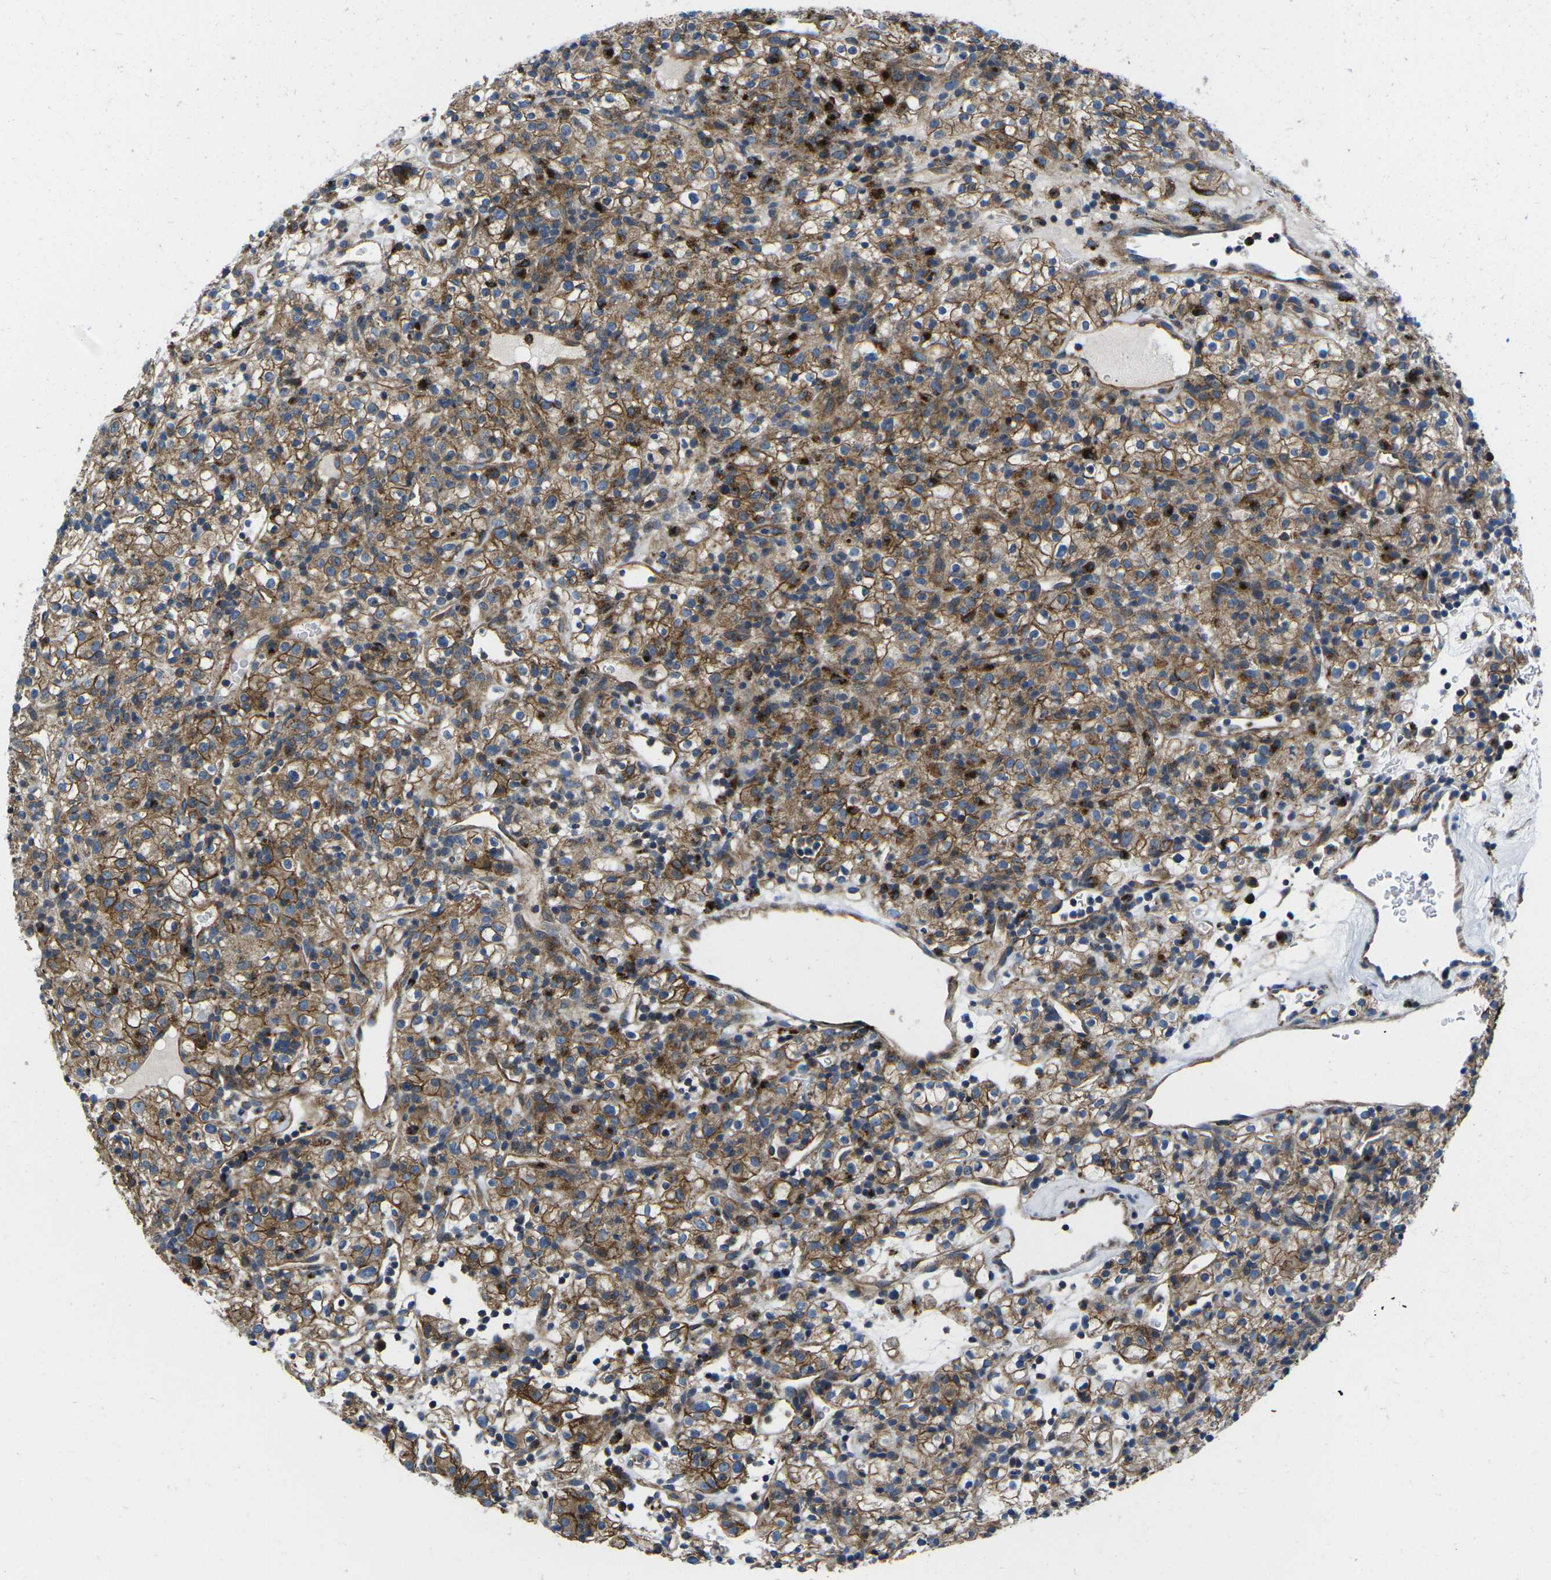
{"staining": {"intensity": "moderate", "quantity": ">75%", "location": "cytoplasmic/membranous"}, "tissue": "renal cancer", "cell_type": "Tumor cells", "image_type": "cancer", "snomed": [{"axis": "morphology", "description": "Normal tissue, NOS"}, {"axis": "morphology", "description": "Adenocarcinoma, NOS"}, {"axis": "topography", "description": "Kidney"}], "caption": "Immunohistochemical staining of renal adenocarcinoma displays moderate cytoplasmic/membranous protein positivity in approximately >75% of tumor cells.", "gene": "DLG1", "patient": {"sex": "female", "age": 72}}